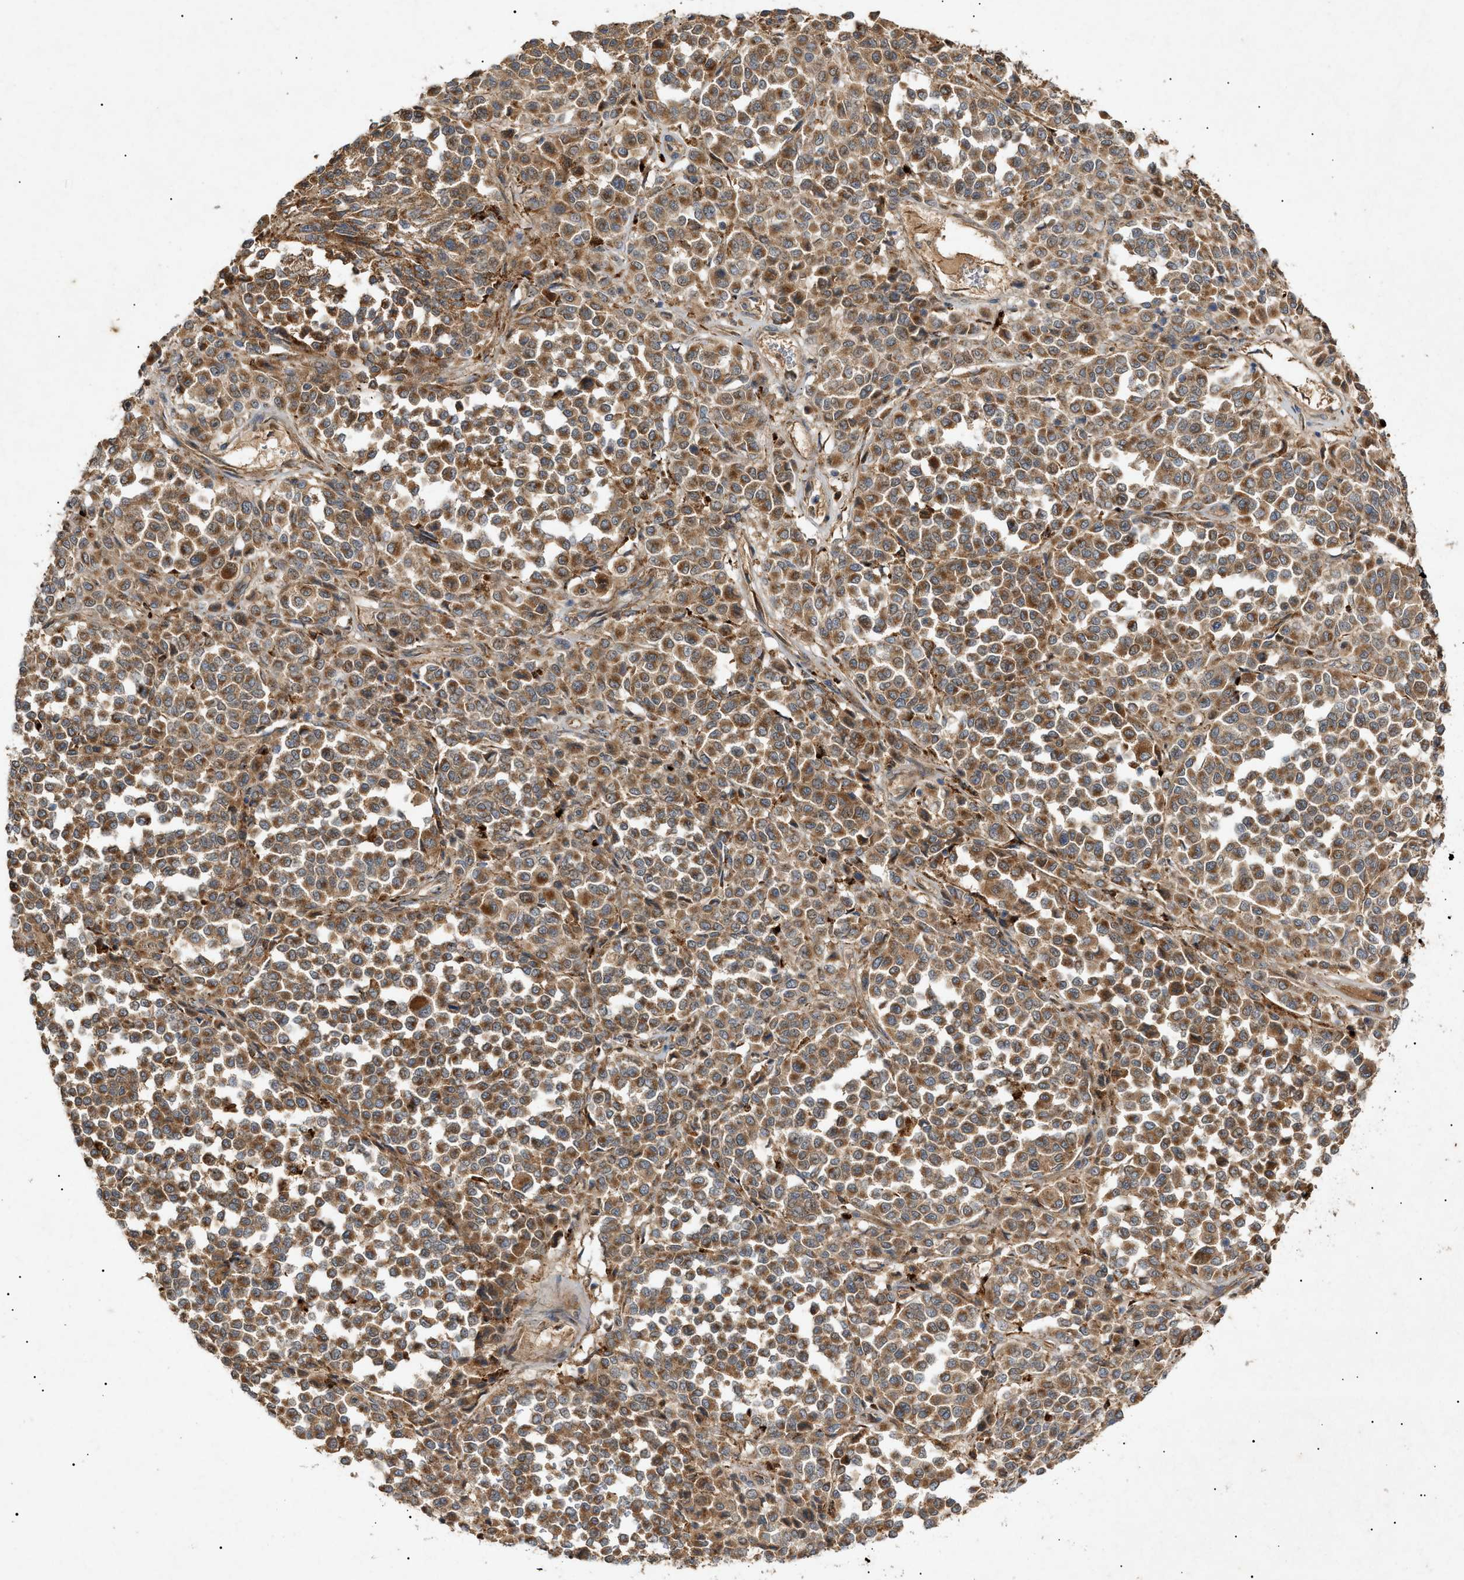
{"staining": {"intensity": "moderate", "quantity": ">75%", "location": "cytoplasmic/membranous"}, "tissue": "melanoma", "cell_type": "Tumor cells", "image_type": "cancer", "snomed": [{"axis": "morphology", "description": "Malignant melanoma, Metastatic site"}, {"axis": "topography", "description": "Pancreas"}], "caption": "Melanoma tissue shows moderate cytoplasmic/membranous expression in about >75% of tumor cells", "gene": "MTCH1", "patient": {"sex": "female", "age": 30}}